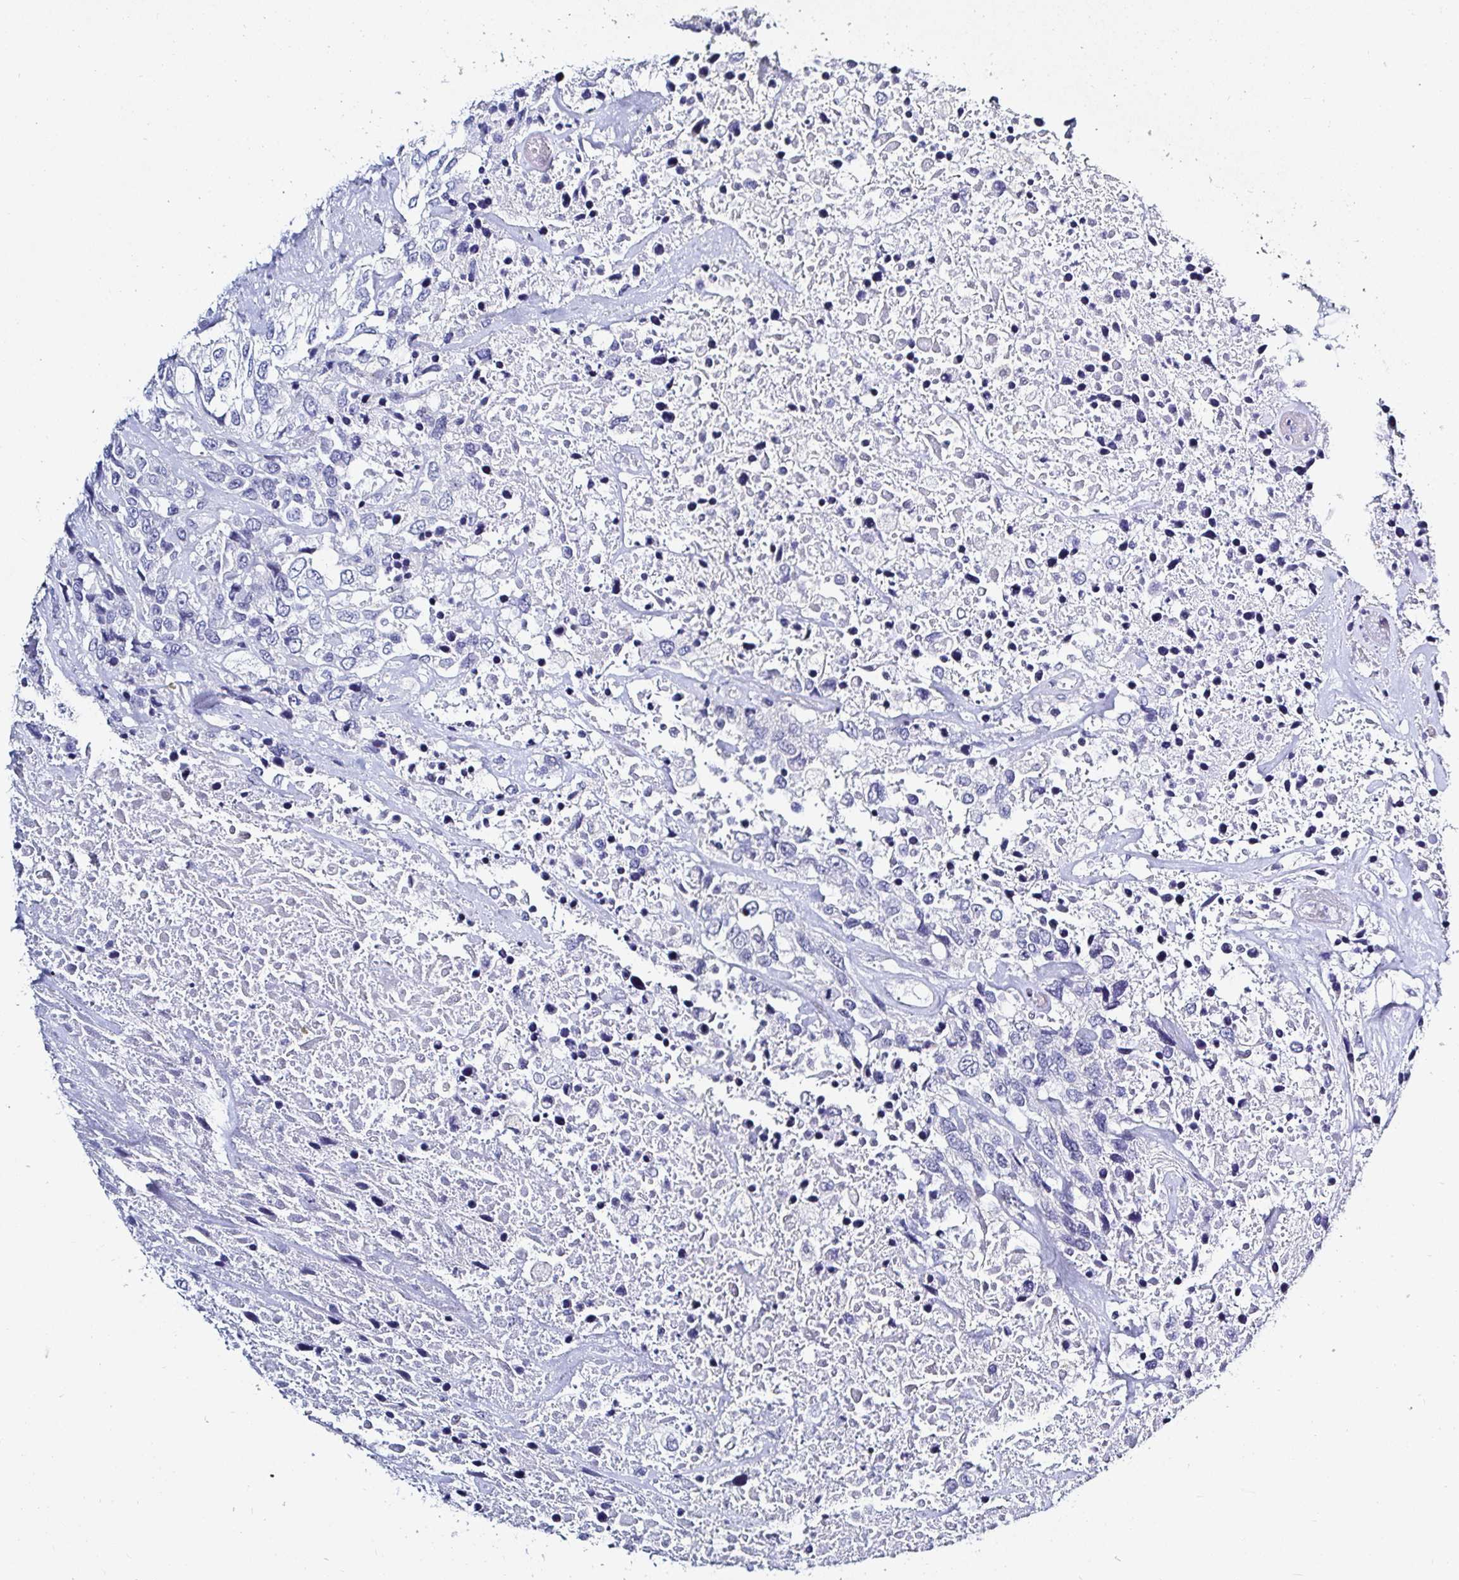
{"staining": {"intensity": "negative", "quantity": "none", "location": "none"}, "tissue": "urothelial cancer", "cell_type": "Tumor cells", "image_type": "cancer", "snomed": [{"axis": "morphology", "description": "Urothelial carcinoma, High grade"}, {"axis": "topography", "description": "Urinary bladder"}], "caption": "Immunohistochemical staining of human high-grade urothelial carcinoma exhibits no significant expression in tumor cells.", "gene": "OR10K1", "patient": {"sex": "female", "age": 70}}